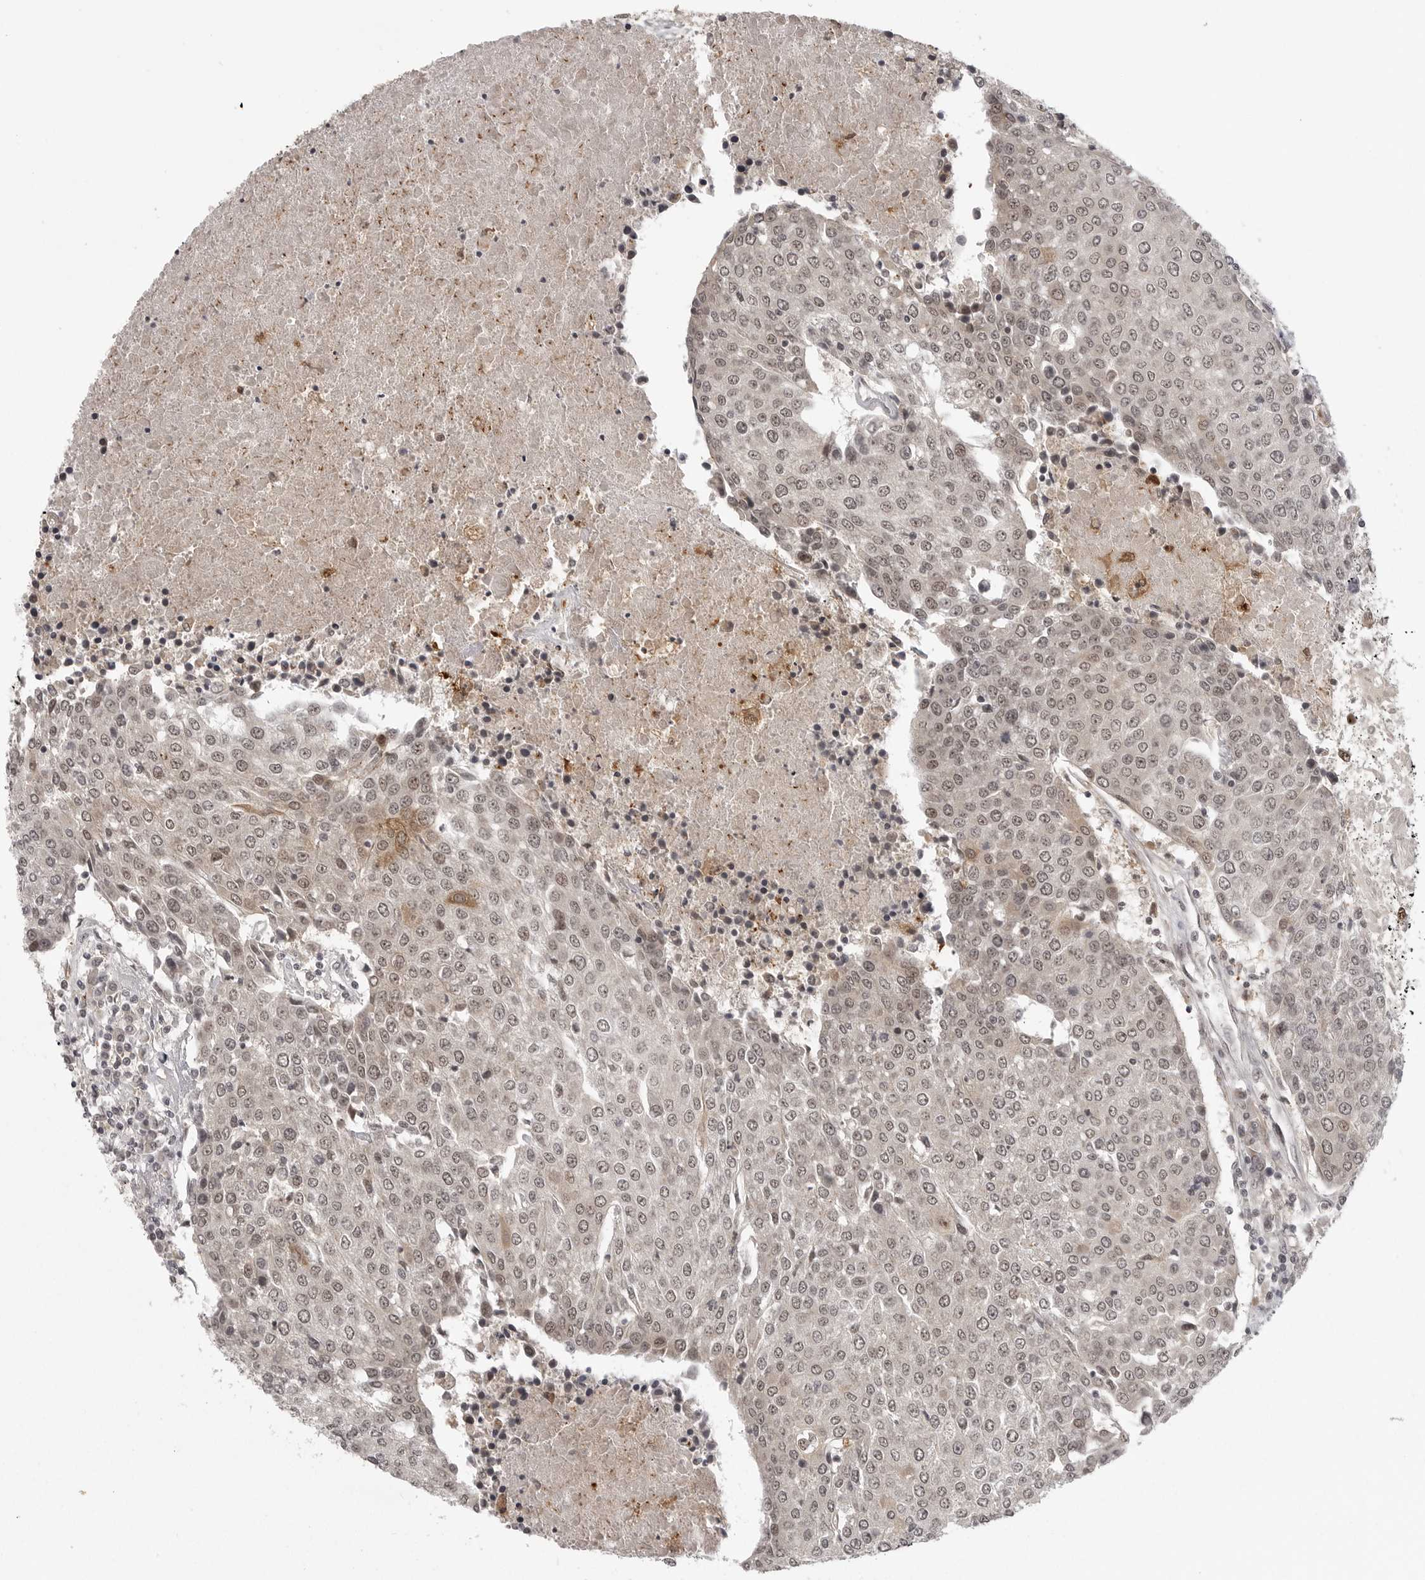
{"staining": {"intensity": "weak", "quantity": "25%-75%", "location": "cytoplasmic/membranous,nuclear"}, "tissue": "urothelial cancer", "cell_type": "Tumor cells", "image_type": "cancer", "snomed": [{"axis": "morphology", "description": "Urothelial carcinoma, High grade"}, {"axis": "topography", "description": "Urinary bladder"}], "caption": "IHC micrograph of neoplastic tissue: human urothelial cancer stained using IHC exhibits low levels of weak protein expression localized specifically in the cytoplasmic/membranous and nuclear of tumor cells, appearing as a cytoplasmic/membranous and nuclear brown color.", "gene": "PEG3", "patient": {"sex": "female", "age": 85}}